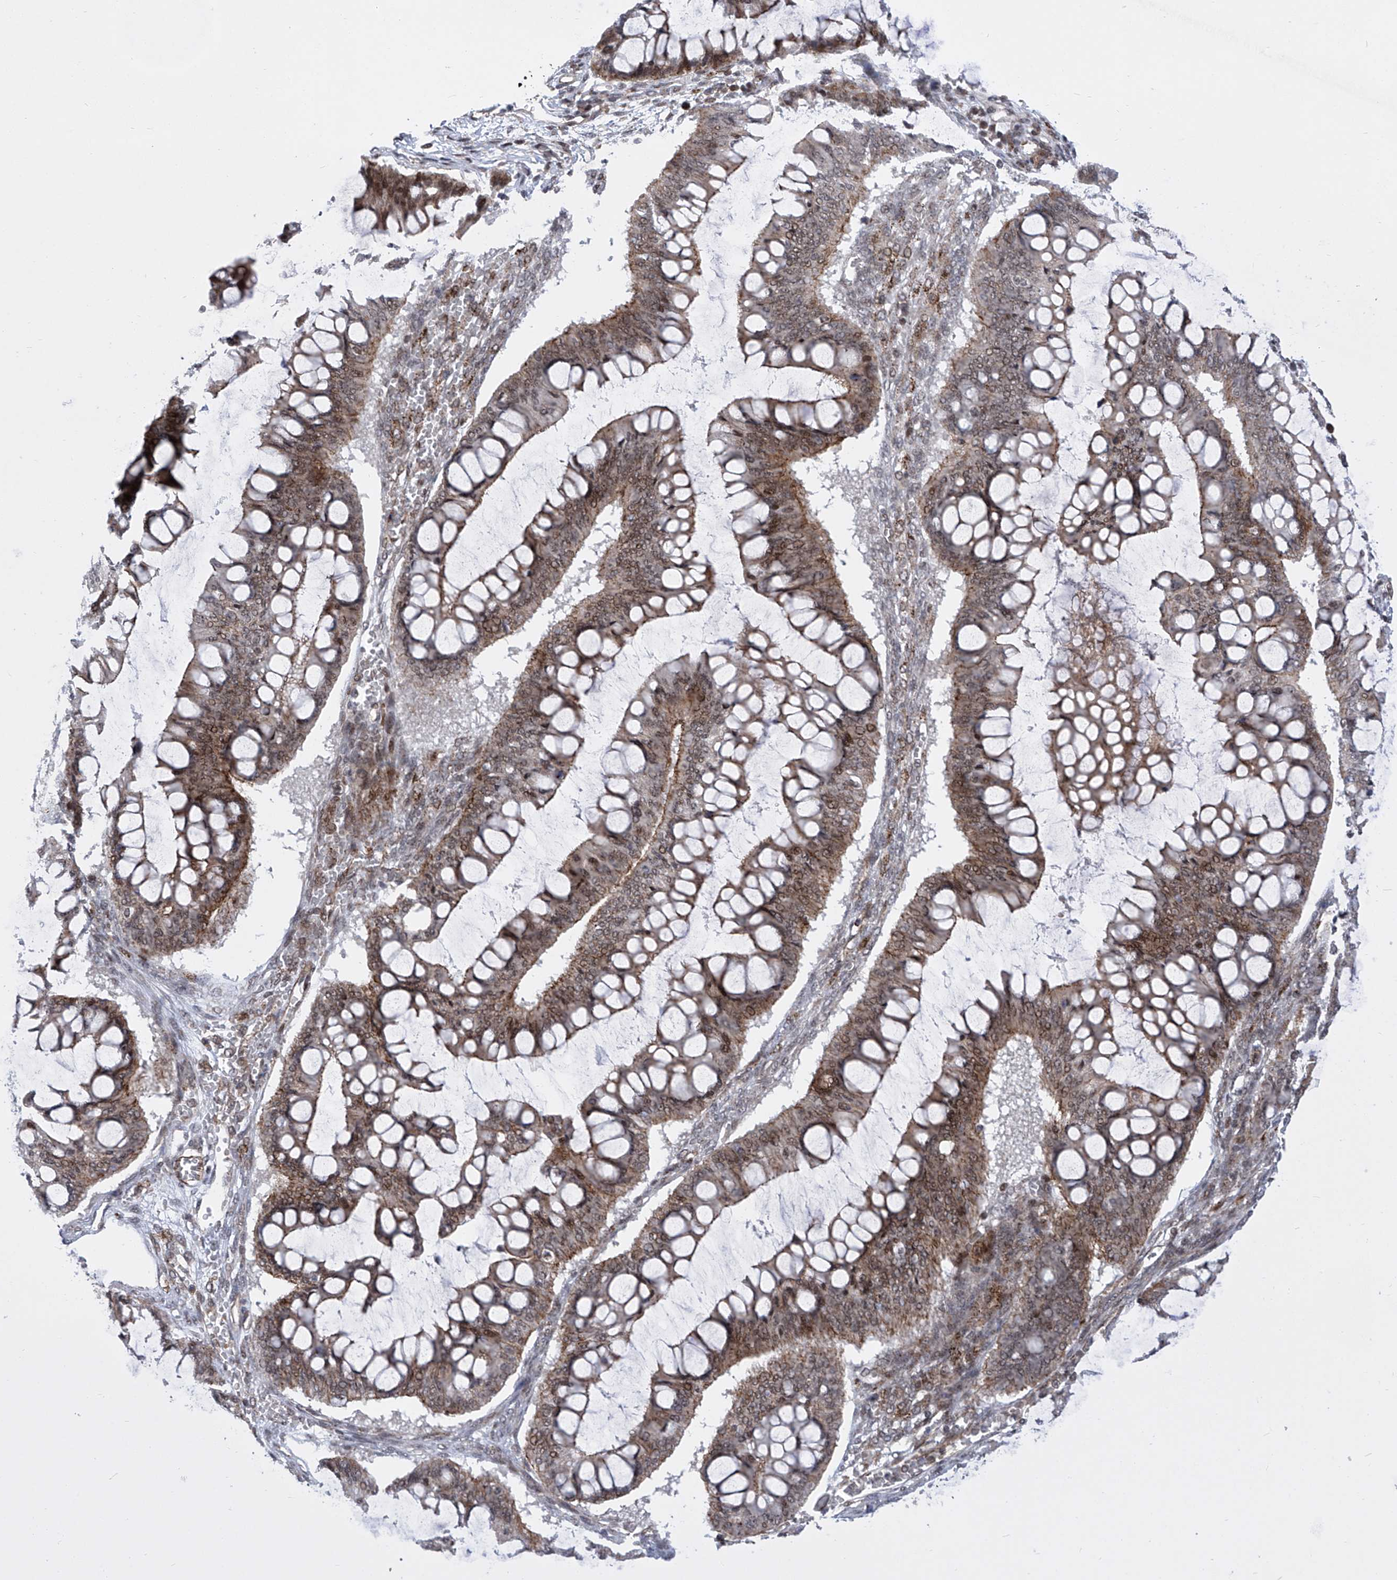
{"staining": {"intensity": "moderate", "quantity": ">75%", "location": "cytoplasmic/membranous,nuclear"}, "tissue": "ovarian cancer", "cell_type": "Tumor cells", "image_type": "cancer", "snomed": [{"axis": "morphology", "description": "Cystadenocarcinoma, mucinous, NOS"}, {"axis": "topography", "description": "Ovary"}], "caption": "Tumor cells reveal medium levels of moderate cytoplasmic/membranous and nuclear positivity in about >75% of cells in ovarian cancer (mucinous cystadenocarcinoma).", "gene": "CEP290", "patient": {"sex": "female", "age": 73}}